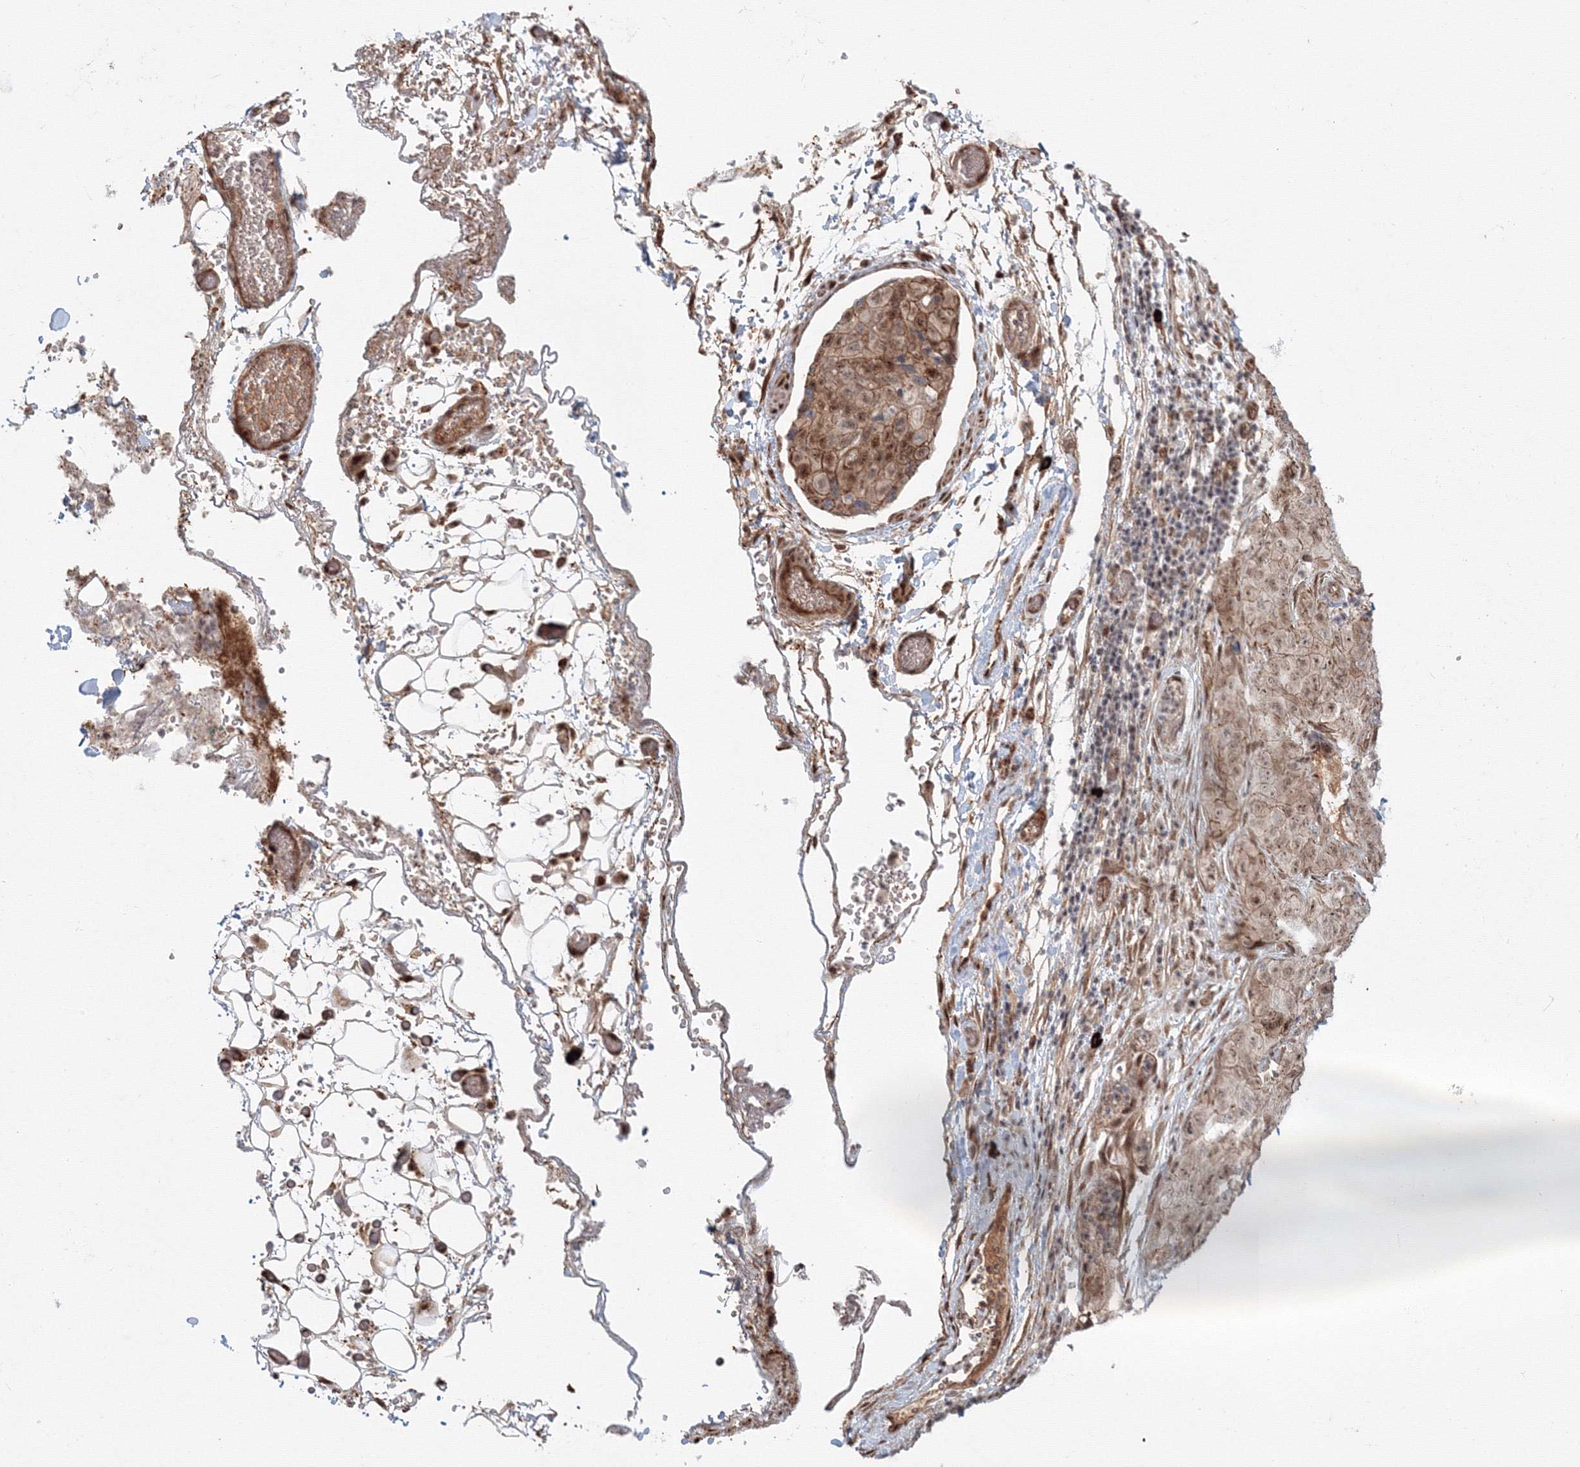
{"staining": {"intensity": "moderate", "quantity": ">75%", "location": "cytoplasmic/membranous,nuclear"}, "tissue": "stomach cancer", "cell_type": "Tumor cells", "image_type": "cancer", "snomed": [{"axis": "morphology", "description": "Normal tissue, NOS"}, {"axis": "morphology", "description": "Adenocarcinoma, NOS"}, {"axis": "topography", "description": "Lymph node"}, {"axis": "topography", "description": "Stomach"}], "caption": "Human stomach cancer (adenocarcinoma) stained with a brown dye reveals moderate cytoplasmic/membranous and nuclear positive expression in about >75% of tumor cells.", "gene": "SH3PXD2A", "patient": {"sex": "male", "age": 48}}